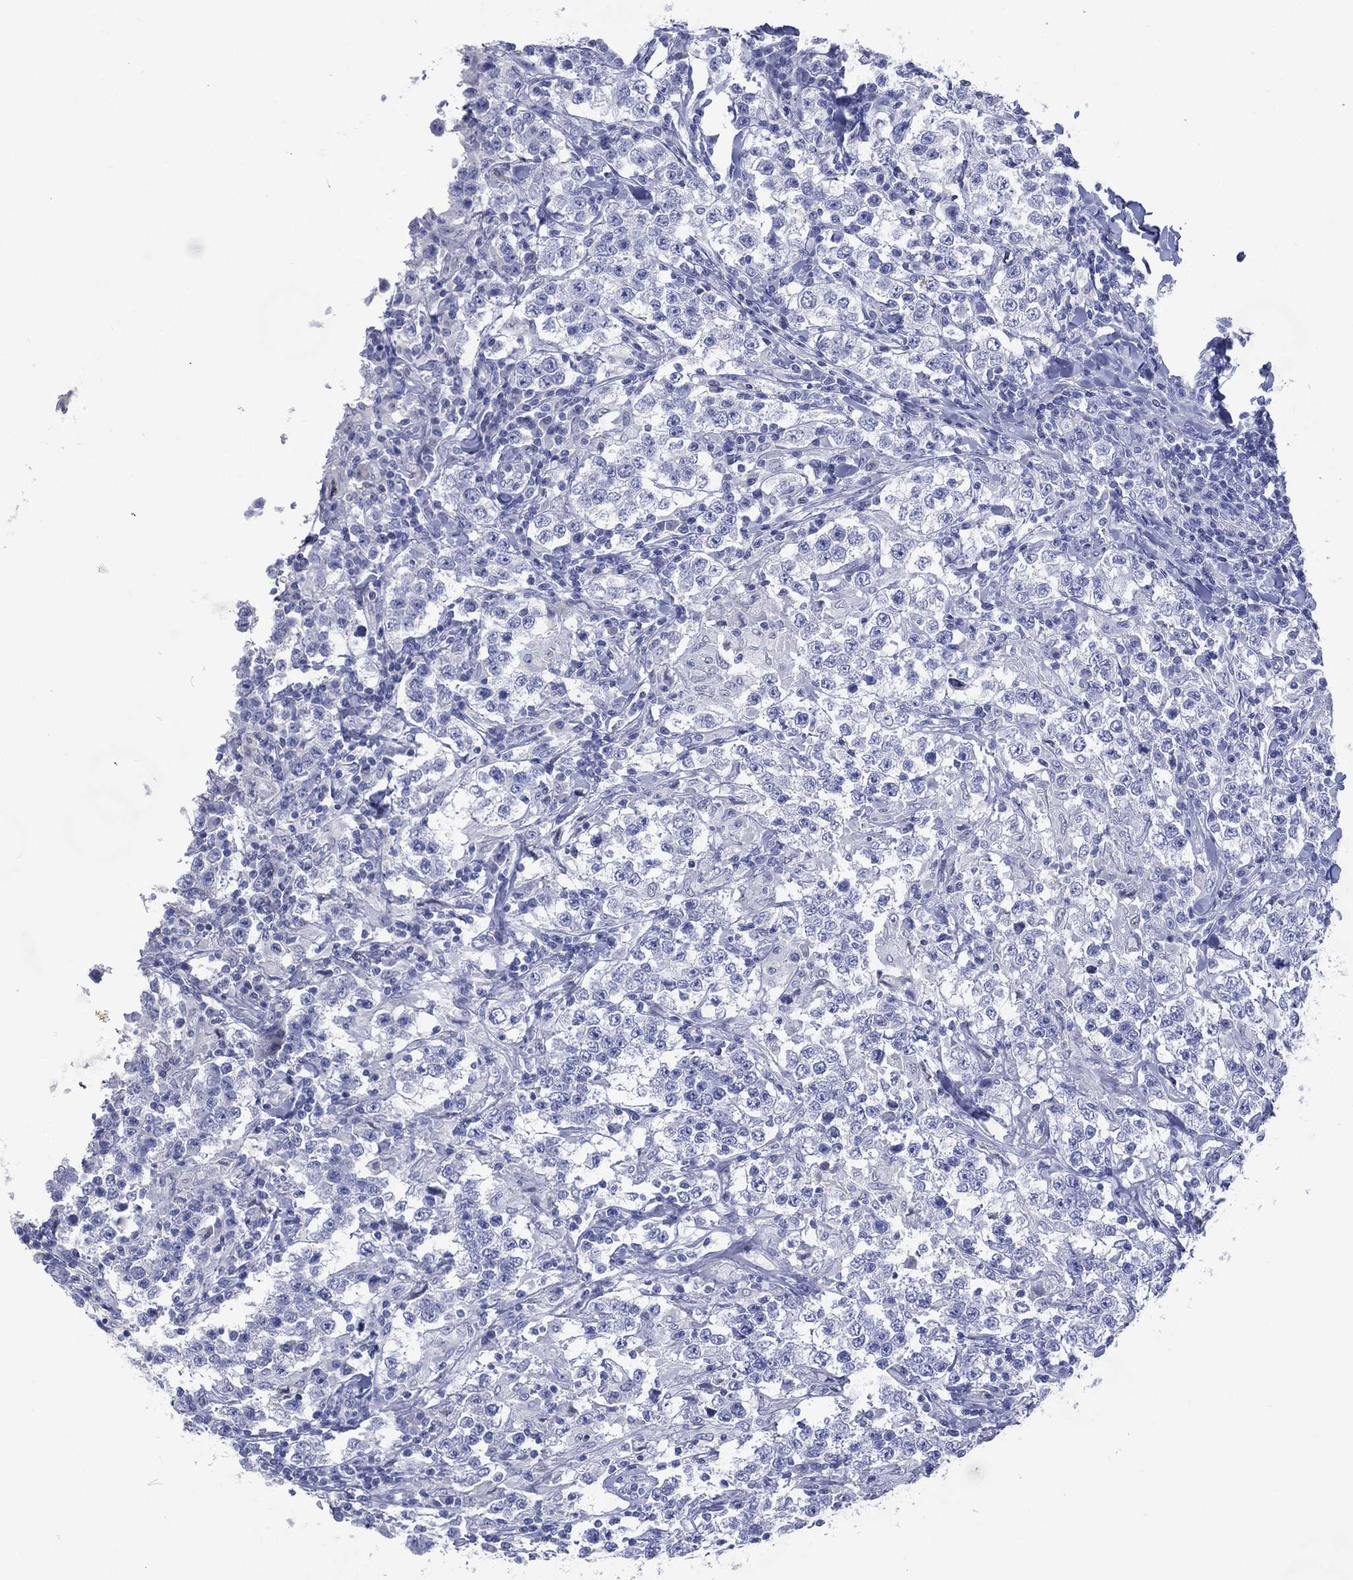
{"staining": {"intensity": "negative", "quantity": "none", "location": "none"}, "tissue": "testis cancer", "cell_type": "Tumor cells", "image_type": "cancer", "snomed": [{"axis": "morphology", "description": "Seminoma, NOS"}, {"axis": "morphology", "description": "Carcinoma, Embryonal, NOS"}, {"axis": "topography", "description": "Testis"}], "caption": "IHC photomicrograph of neoplastic tissue: human embryonal carcinoma (testis) stained with DAB (3,3'-diaminobenzidine) exhibits no significant protein expression in tumor cells.", "gene": "FMO1", "patient": {"sex": "male", "age": 41}}